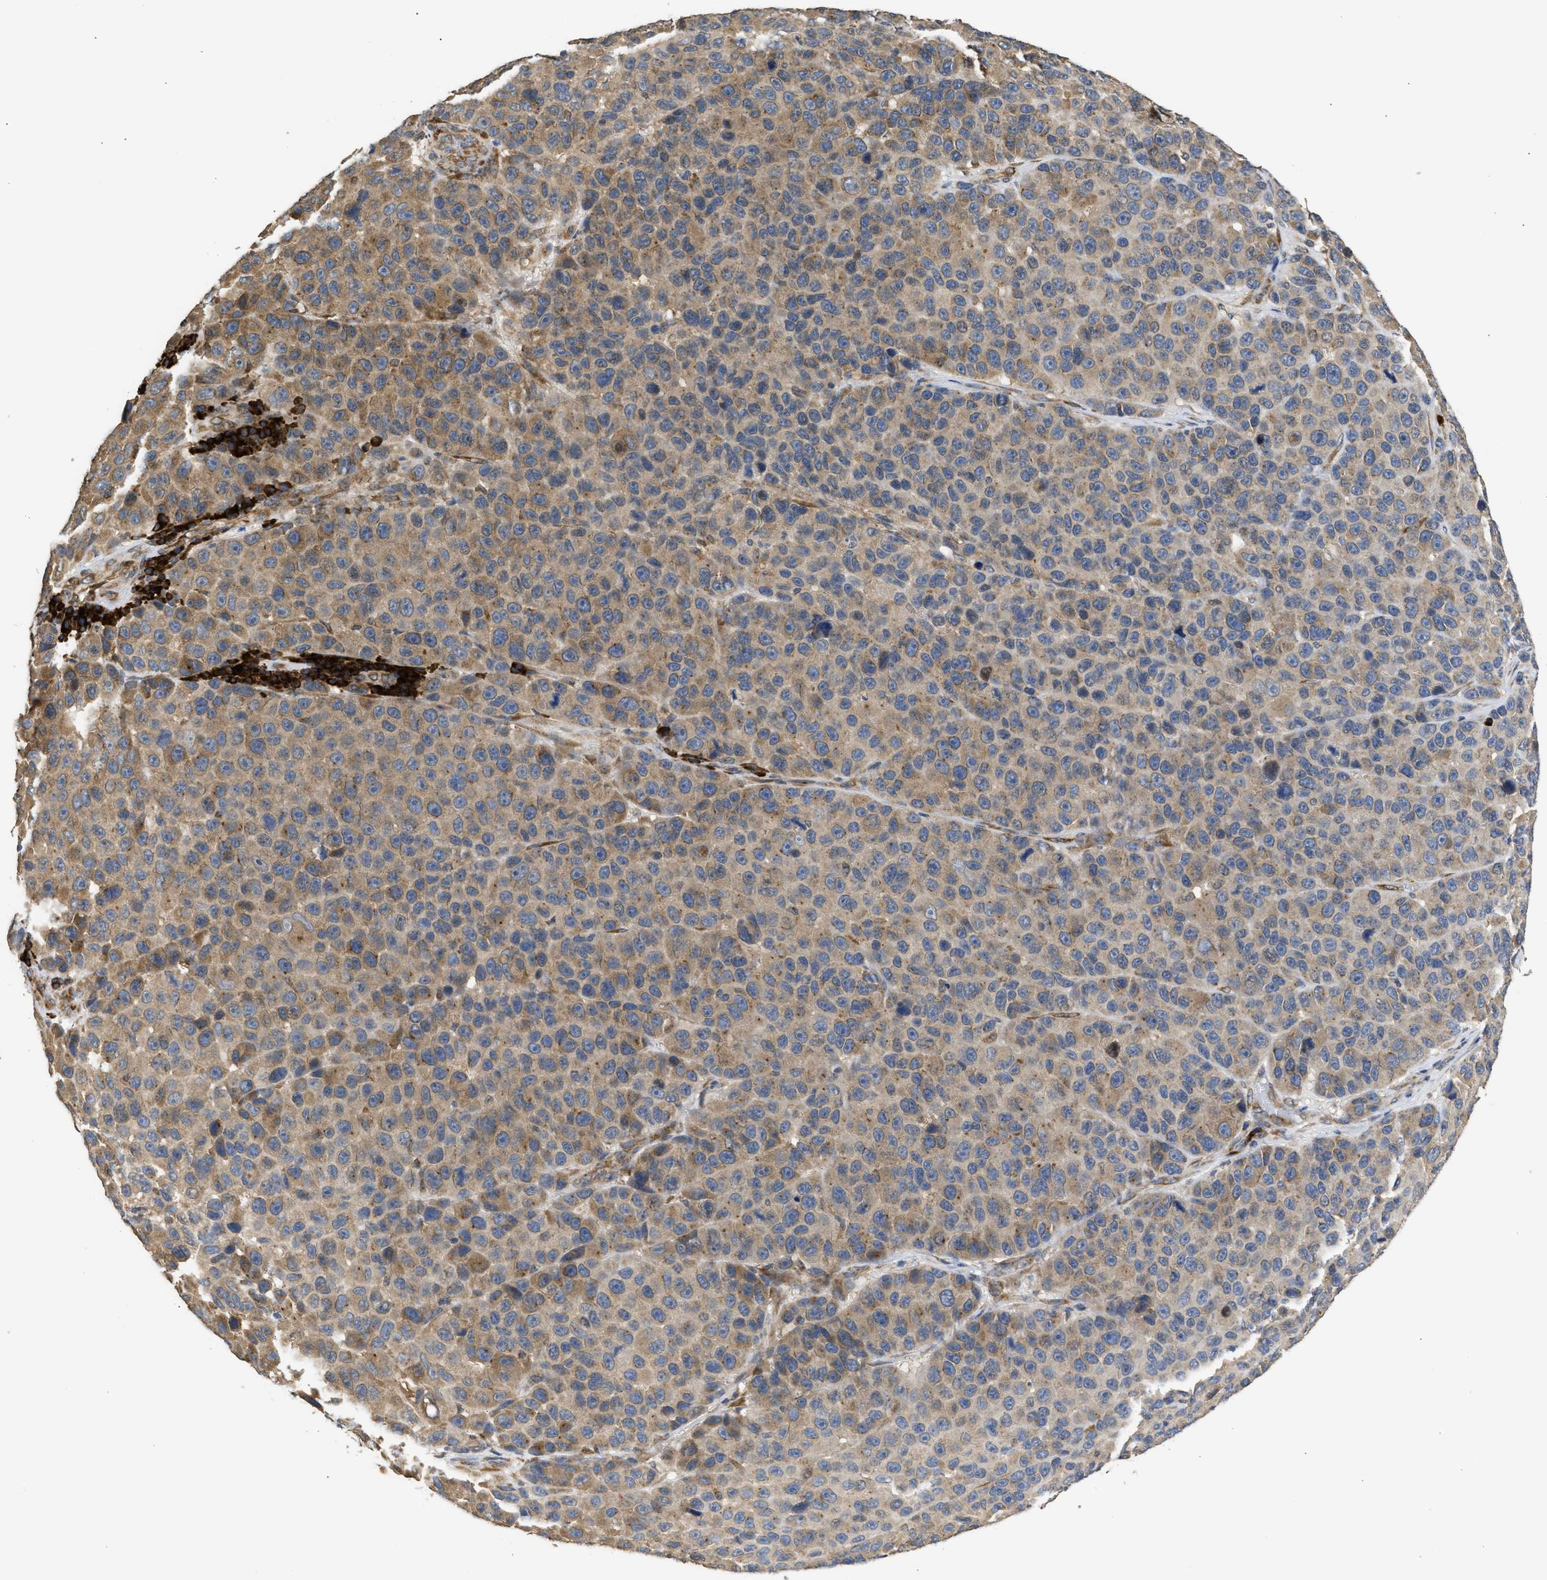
{"staining": {"intensity": "weak", "quantity": ">75%", "location": "cytoplasmic/membranous"}, "tissue": "melanoma", "cell_type": "Tumor cells", "image_type": "cancer", "snomed": [{"axis": "morphology", "description": "Malignant melanoma, NOS"}, {"axis": "topography", "description": "Skin"}], "caption": "Immunohistochemistry (DAB) staining of malignant melanoma reveals weak cytoplasmic/membranous protein staining in about >75% of tumor cells.", "gene": "DNAJC1", "patient": {"sex": "male", "age": 53}}